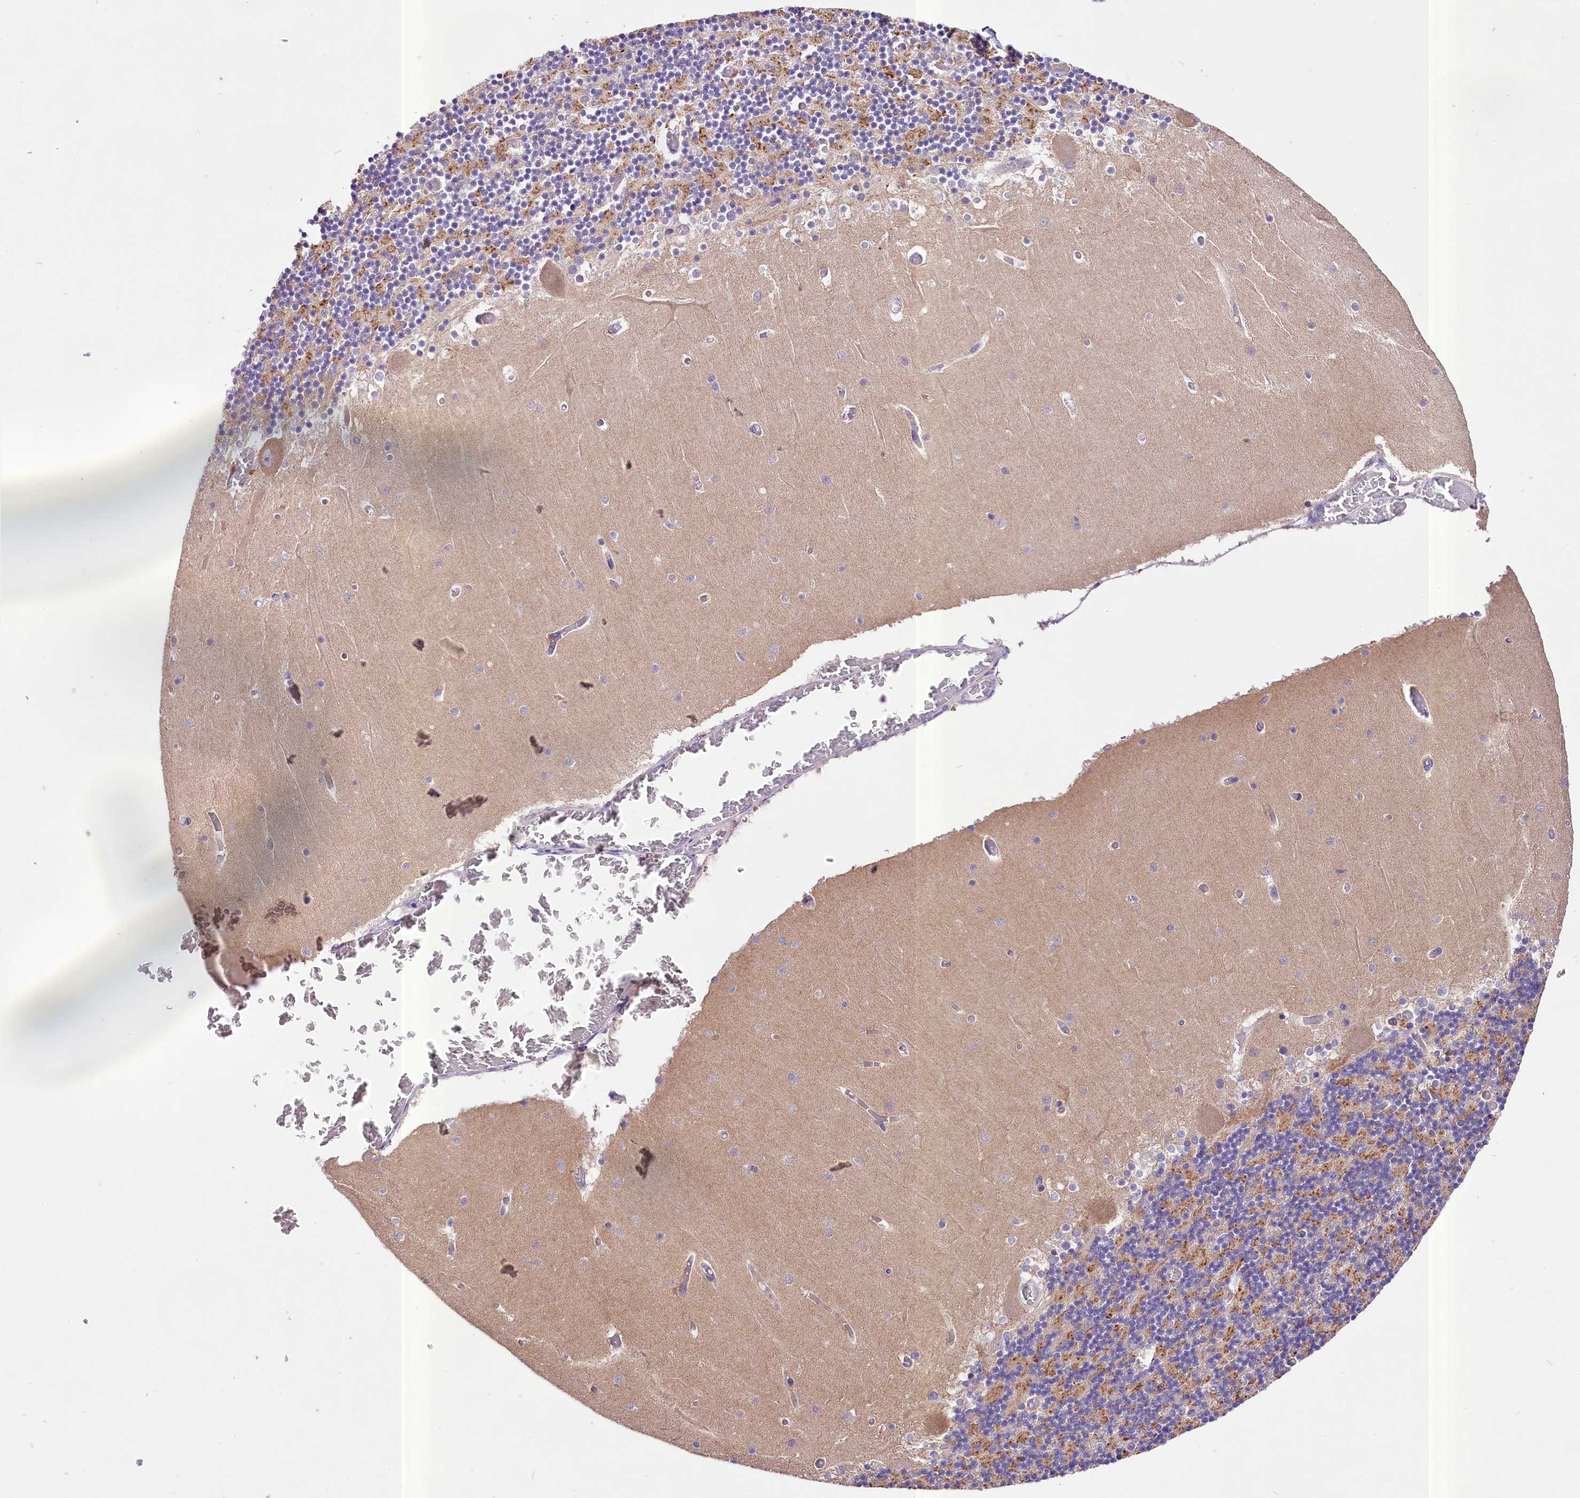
{"staining": {"intensity": "moderate", "quantity": "25%-75%", "location": "cytoplasmic/membranous"}, "tissue": "cerebellum", "cell_type": "Cells in granular layer", "image_type": "normal", "snomed": [{"axis": "morphology", "description": "Normal tissue, NOS"}, {"axis": "topography", "description": "Cerebellum"}], "caption": "The histopathology image displays a brown stain indicating the presence of a protein in the cytoplasmic/membranous of cells in granular layer in cerebellum. (DAB IHC, brown staining for protein, blue staining for nuclei).", "gene": "PEMT", "patient": {"sex": "female", "age": 28}}